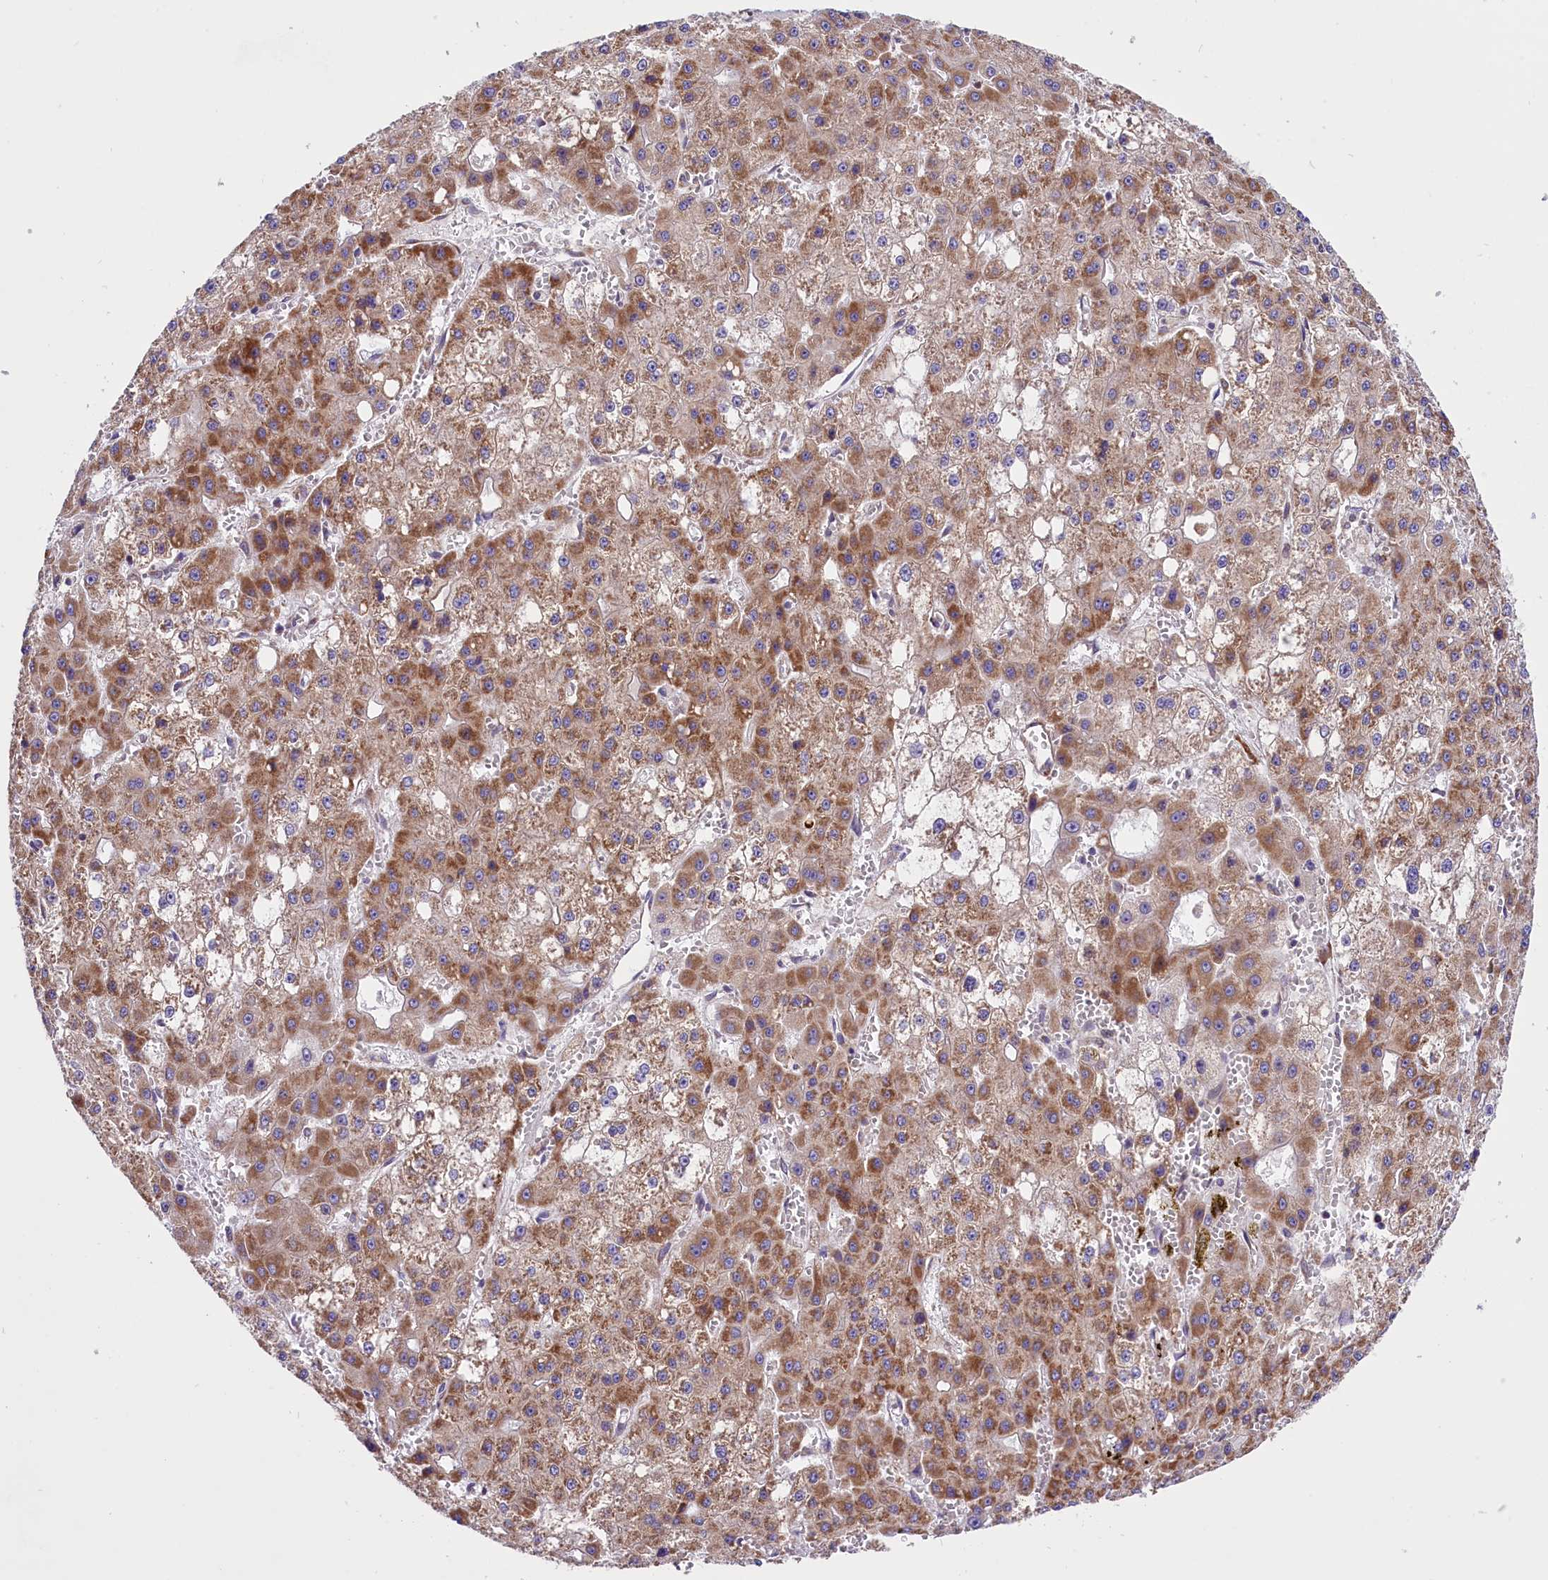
{"staining": {"intensity": "strong", "quantity": ">75%", "location": "cytoplasmic/membranous"}, "tissue": "liver cancer", "cell_type": "Tumor cells", "image_type": "cancer", "snomed": [{"axis": "morphology", "description": "Carcinoma, Hepatocellular, NOS"}, {"axis": "topography", "description": "Liver"}], "caption": "Liver cancer (hepatocellular carcinoma) stained for a protein reveals strong cytoplasmic/membranous positivity in tumor cells.", "gene": "PTPRU", "patient": {"sex": "male", "age": 47}}